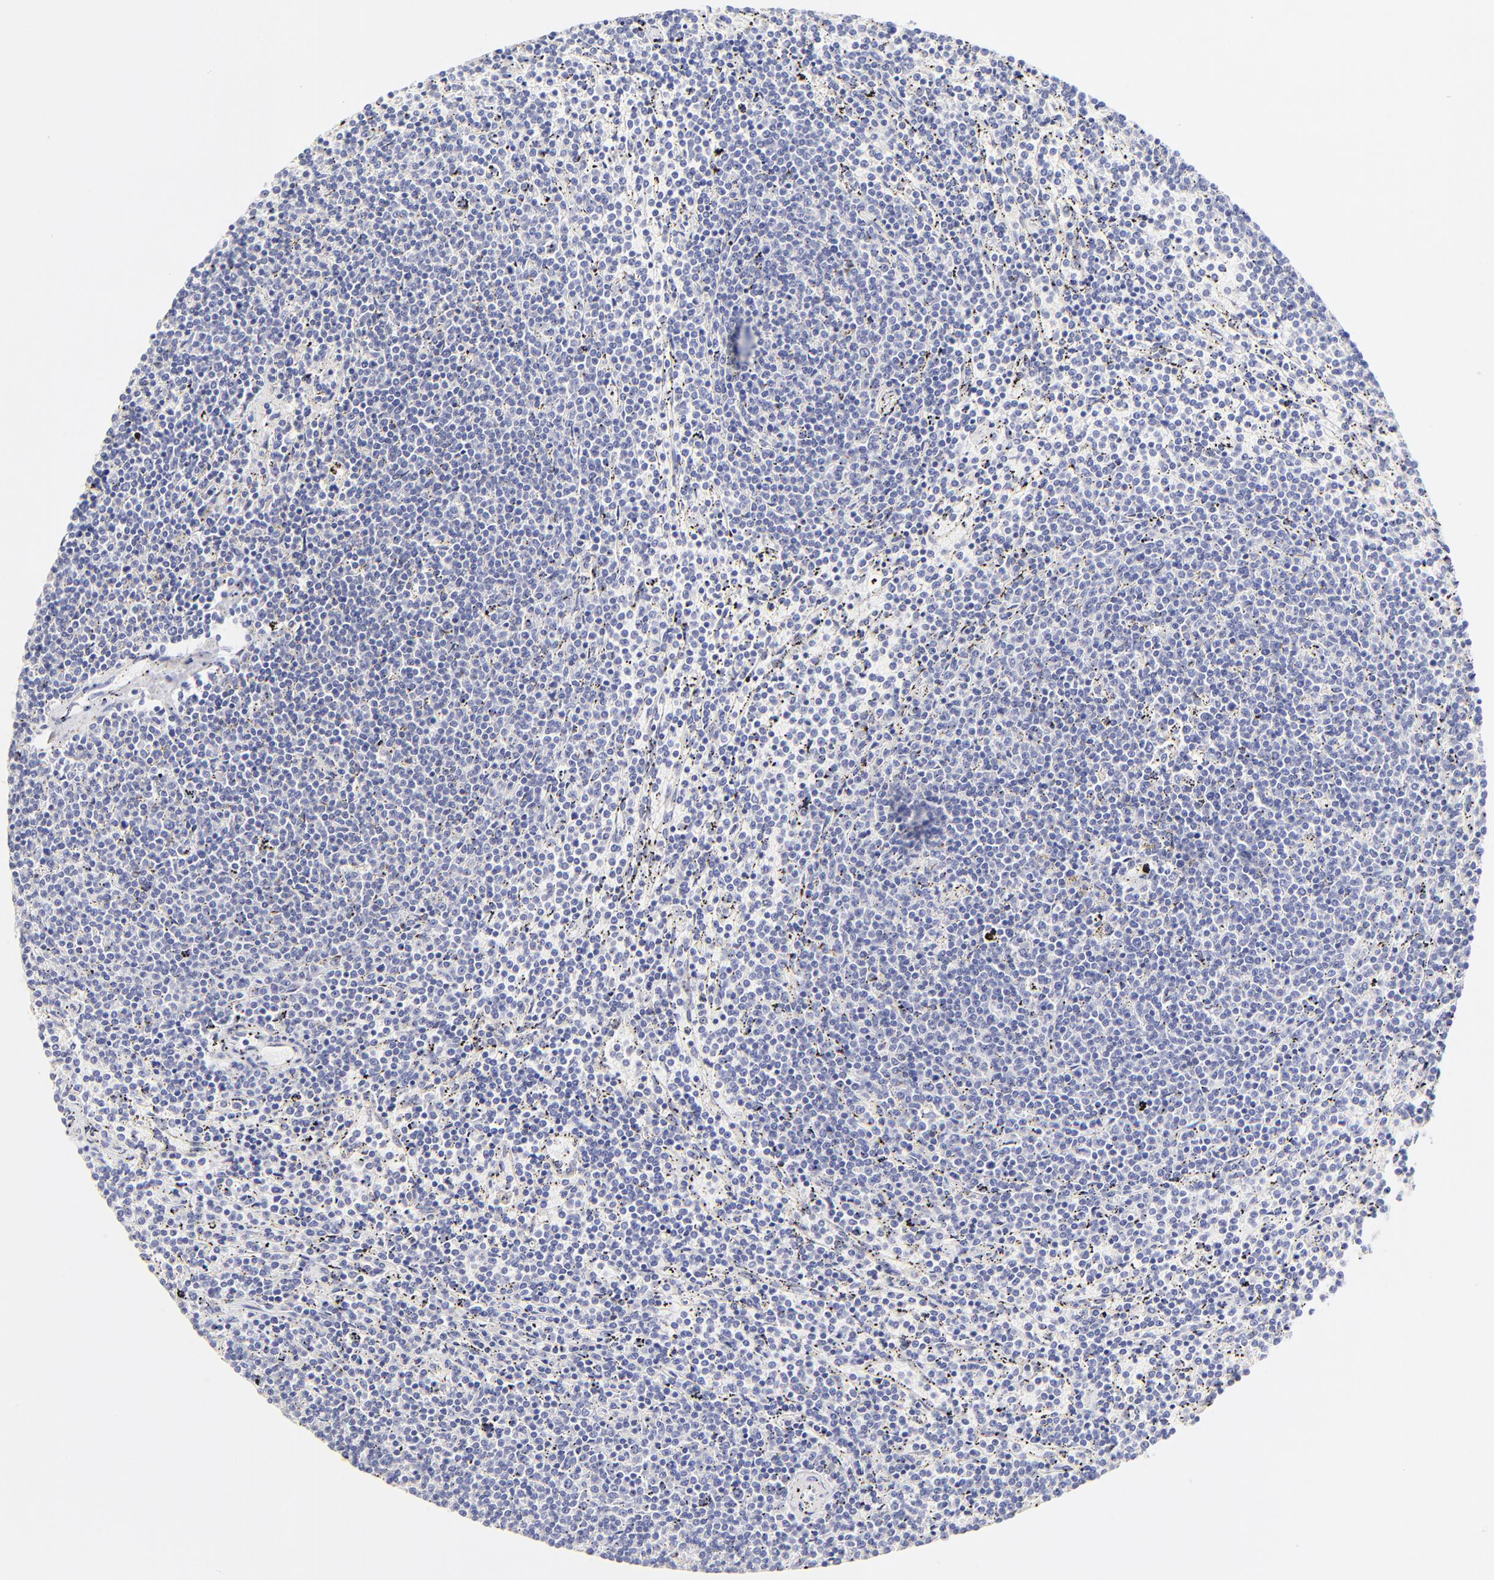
{"staining": {"intensity": "negative", "quantity": "none", "location": "none"}, "tissue": "lymphoma", "cell_type": "Tumor cells", "image_type": "cancer", "snomed": [{"axis": "morphology", "description": "Malignant lymphoma, non-Hodgkin's type, Low grade"}, {"axis": "topography", "description": "Spleen"}], "caption": "Photomicrograph shows no significant protein expression in tumor cells of lymphoma.", "gene": "ASB9", "patient": {"sex": "female", "age": 50}}